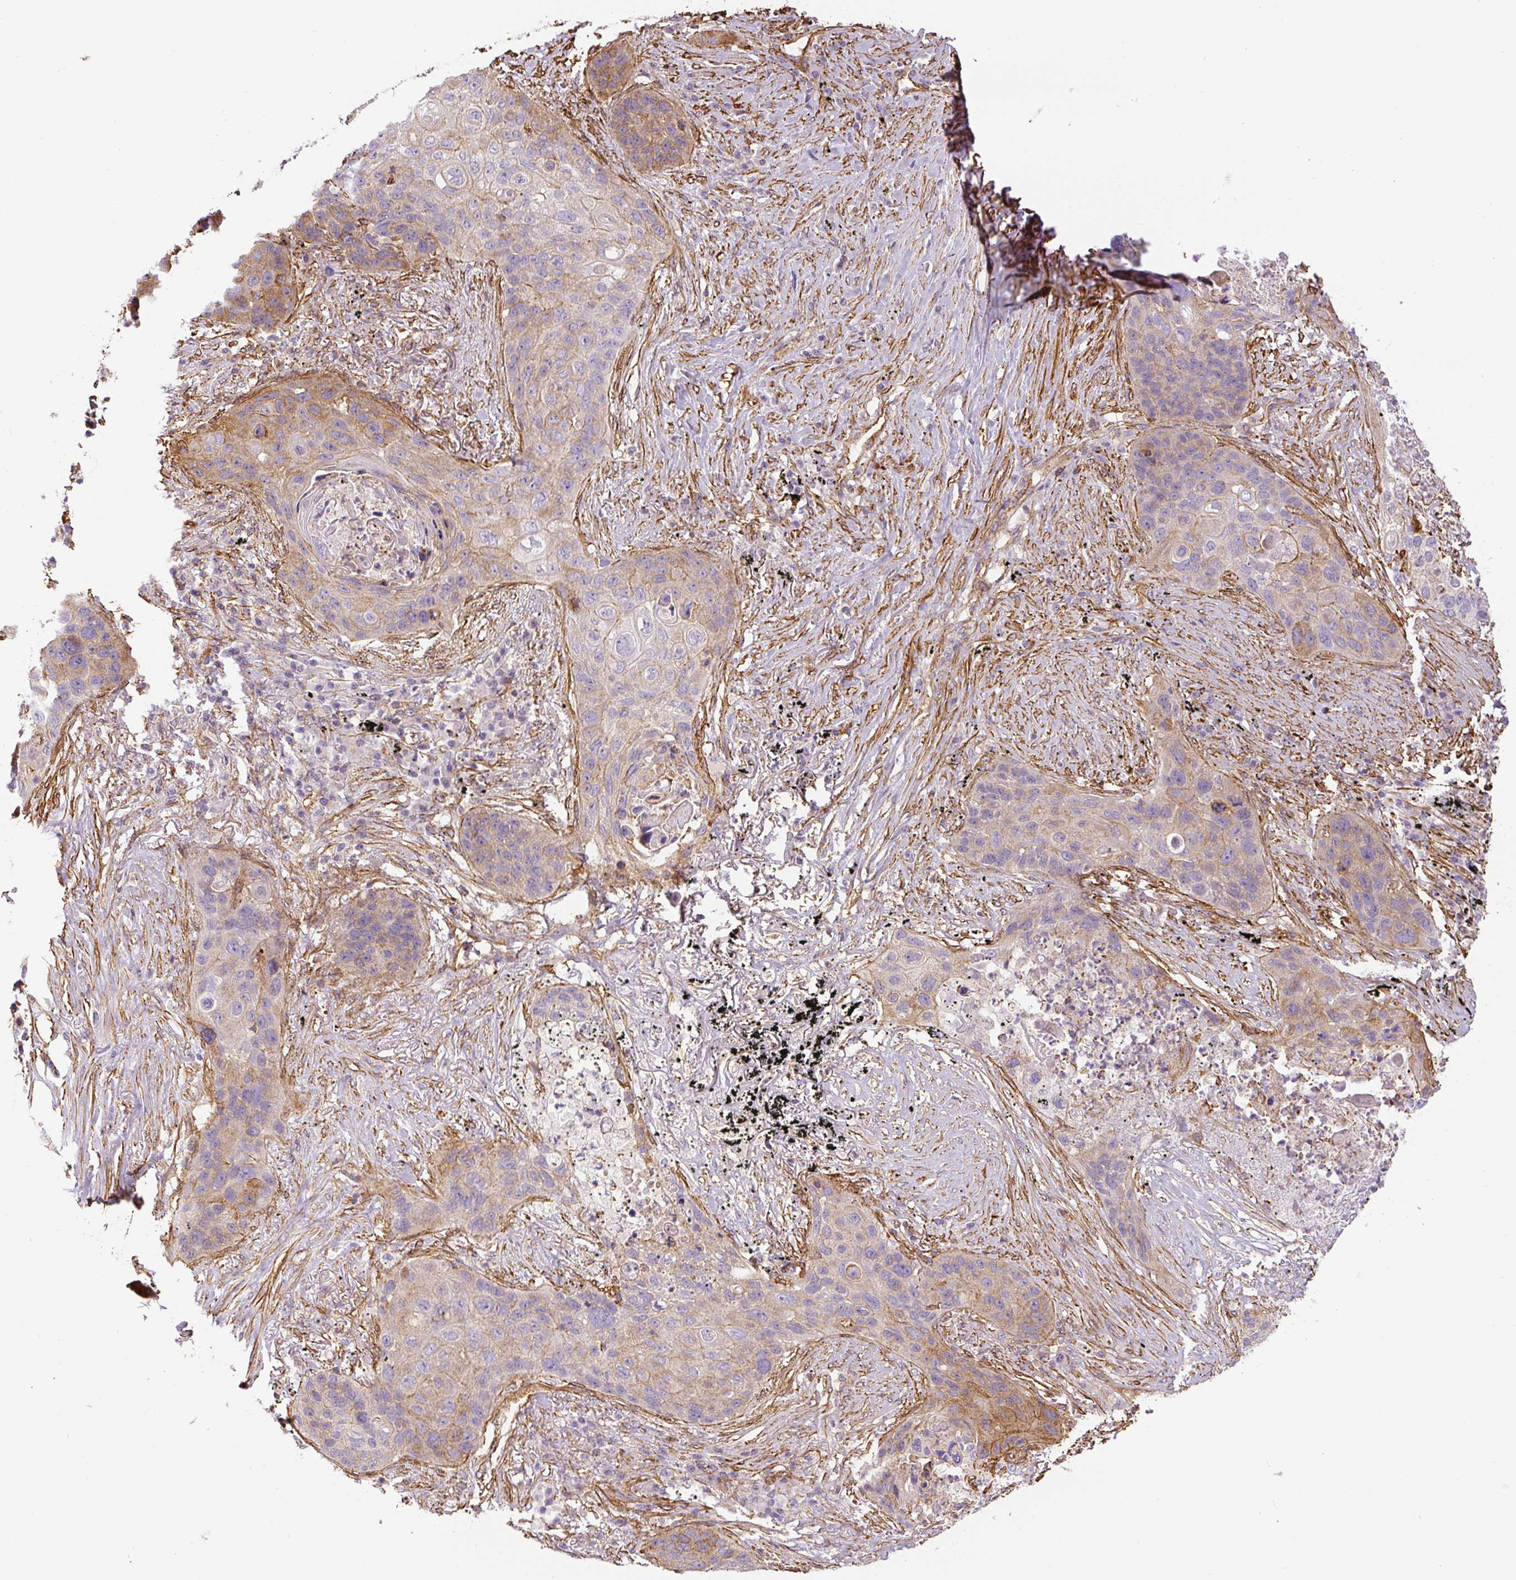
{"staining": {"intensity": "weak", "quantity": "25%-75%", "location": "cytoplasmic/membranous"}, "tissue": "lung cancer", "cell_type": "Tumor cells", "image_type": "cancer", "snomed": [{"axis": "morphology", "description": "Squamous cell carcinoma, NOS"}, {"axis": "topography", "description": "Lung"}], "caption": "A micrograph of human lung cancer (squamous cell carcinoma) stained for a protein exhibits weak cytoplasmic/membranous brown staining in tumor cells.", "gene": "MYL12A", "patient": {"sex": "female", "age": 63}}